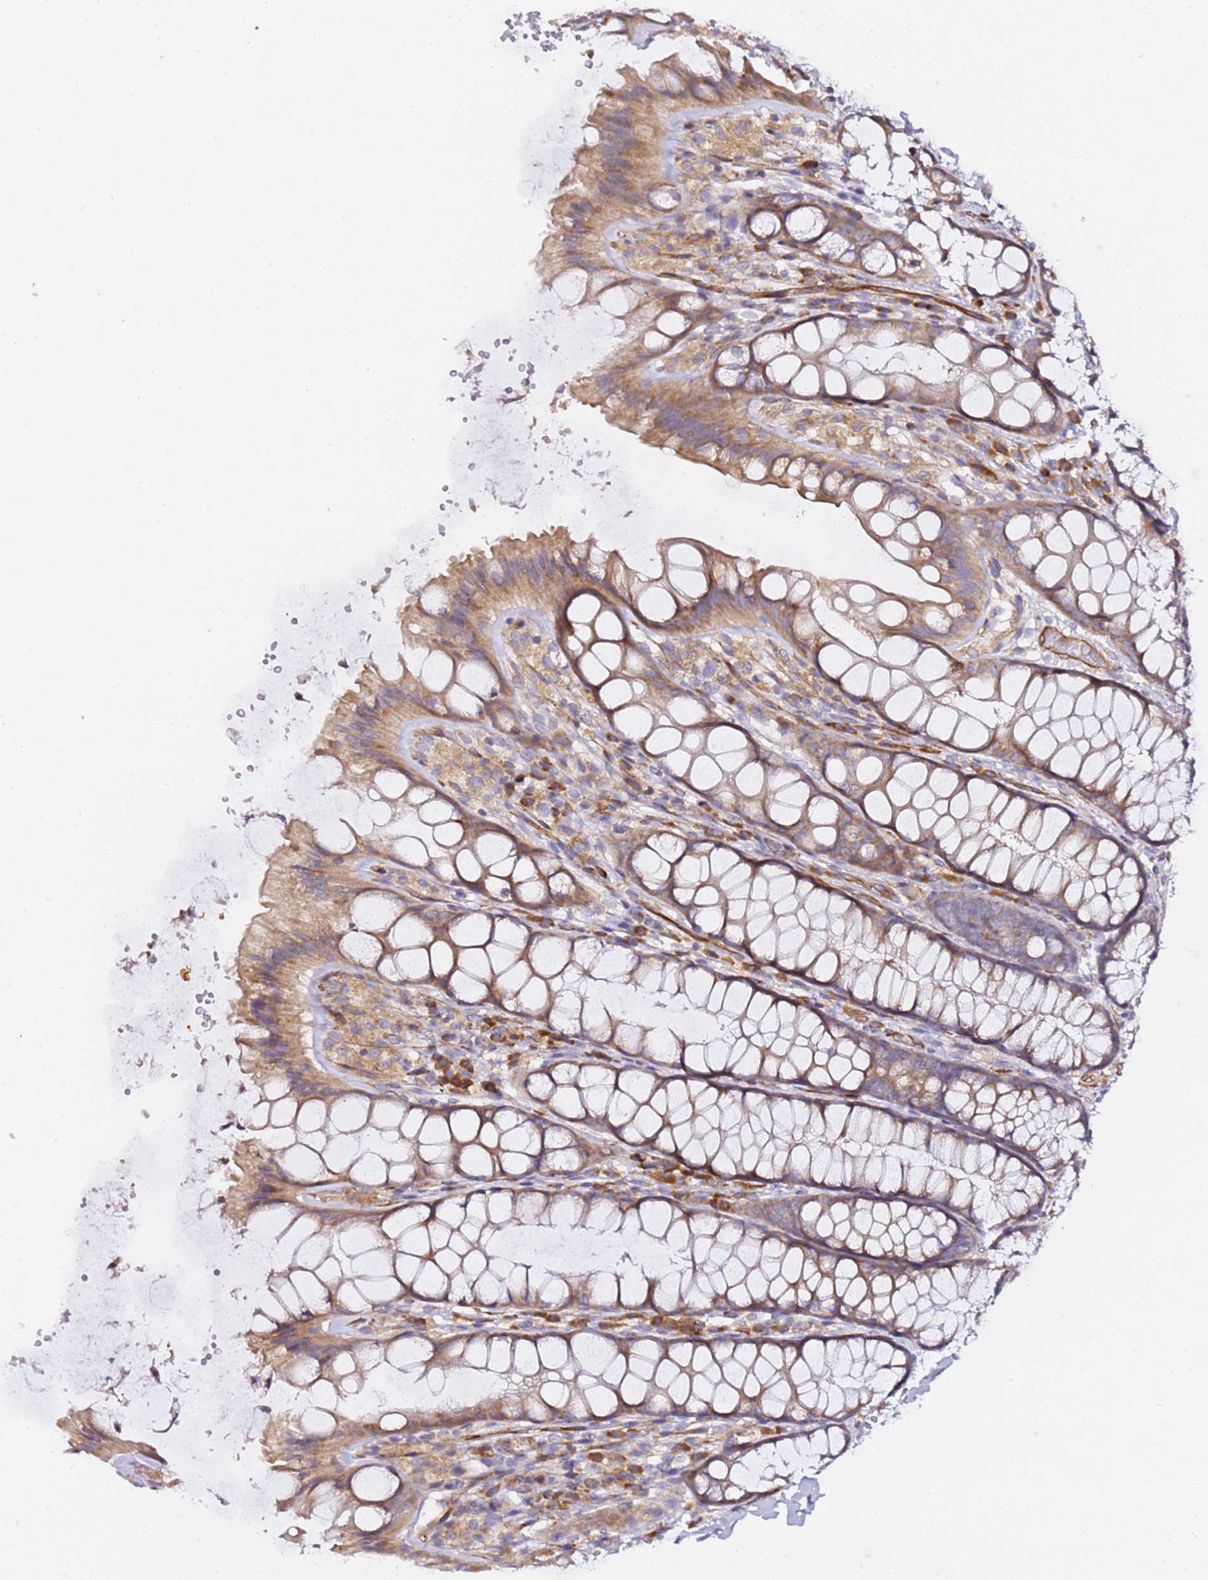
{"staining": {"intensity": "moderate", "quantity": ">75%", "location": "cytoplasmic/membranous"}, "tissue": "colon", "cell_type": "Endothelial cells", "image_type": "normal", "snomed": [{"axis": "morphology", "description": "Normal tissue, NOS"}, {"axis": "topography", "description": "Colon"}], "caption": "A medium amount of moderate cytoplasmic/membranous expression is appreciated in about >75% of endothelial cells in normal colon. The staining is performed using DAB brown chromogen to label protein expression. The nuclei are counter-stained blue using hematoxylin.", "gene": "KIF7", "patient": {"sex": "male", "age": 47}}